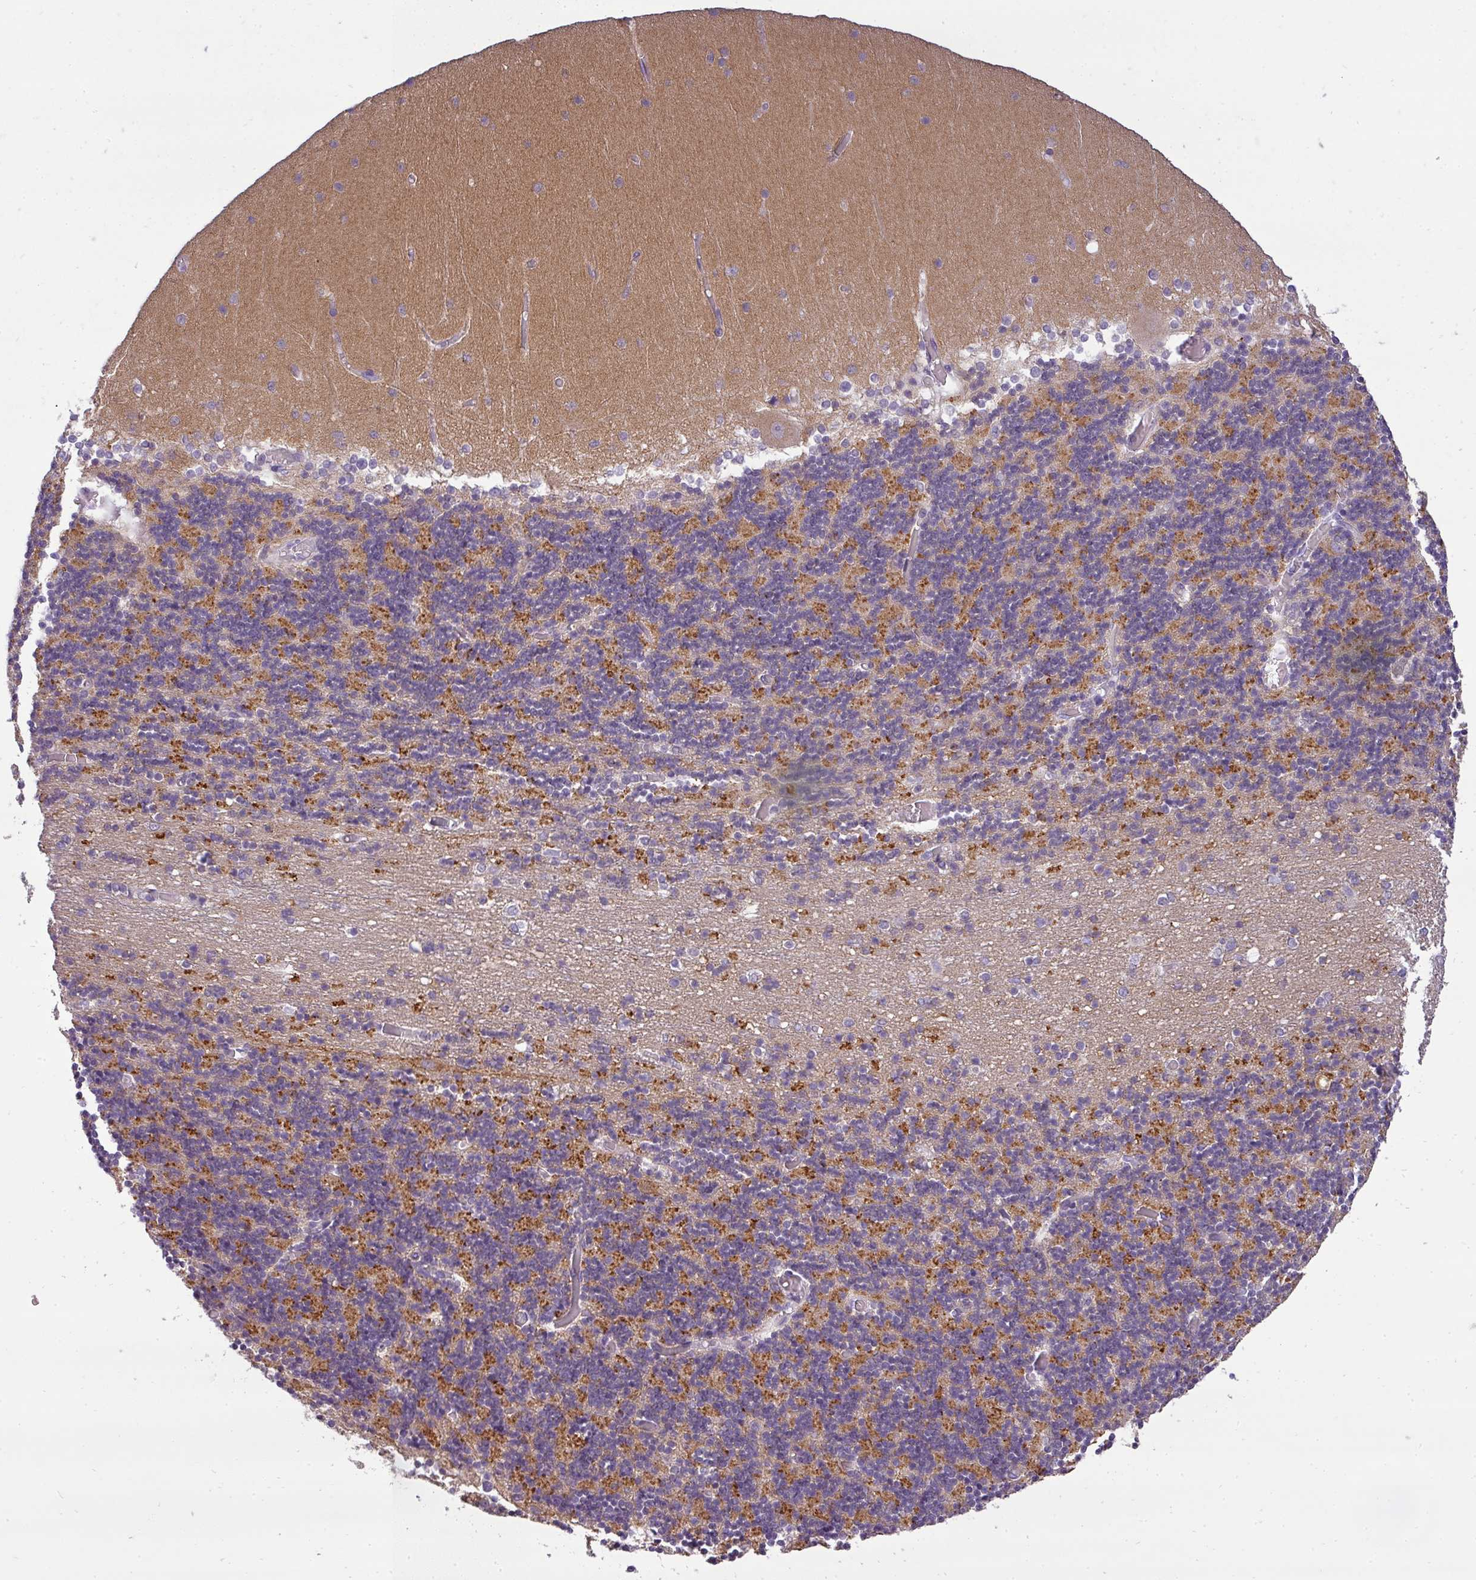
{"staining": {"intensity": "moderate", "quantity": "25%-75%", "location": "cytoplasmic/membranous"}, "tissue": "cerebellum", "cell_type": "Cells in granular layer", "image_type": "normal", "snomed": [{"axis": "morphology", "description": "Normal tissue, NOS"}, {"axis": "topography", "description": "Cerebellum"}], "caption": "The image exhibits staining of benign cerebellum, revealing moderate cytoplasmic/membranous protein staining (brown color) within cells in granular layer. The protein of interest is stained brown, and the nuclei are stained in blue (DAB (3,3'-diaminobenzidine) IHC with brightfield microscopy, high magnification).", "gene": "ATP6V1D", "patient": {"sex": "female", "age": 28}}